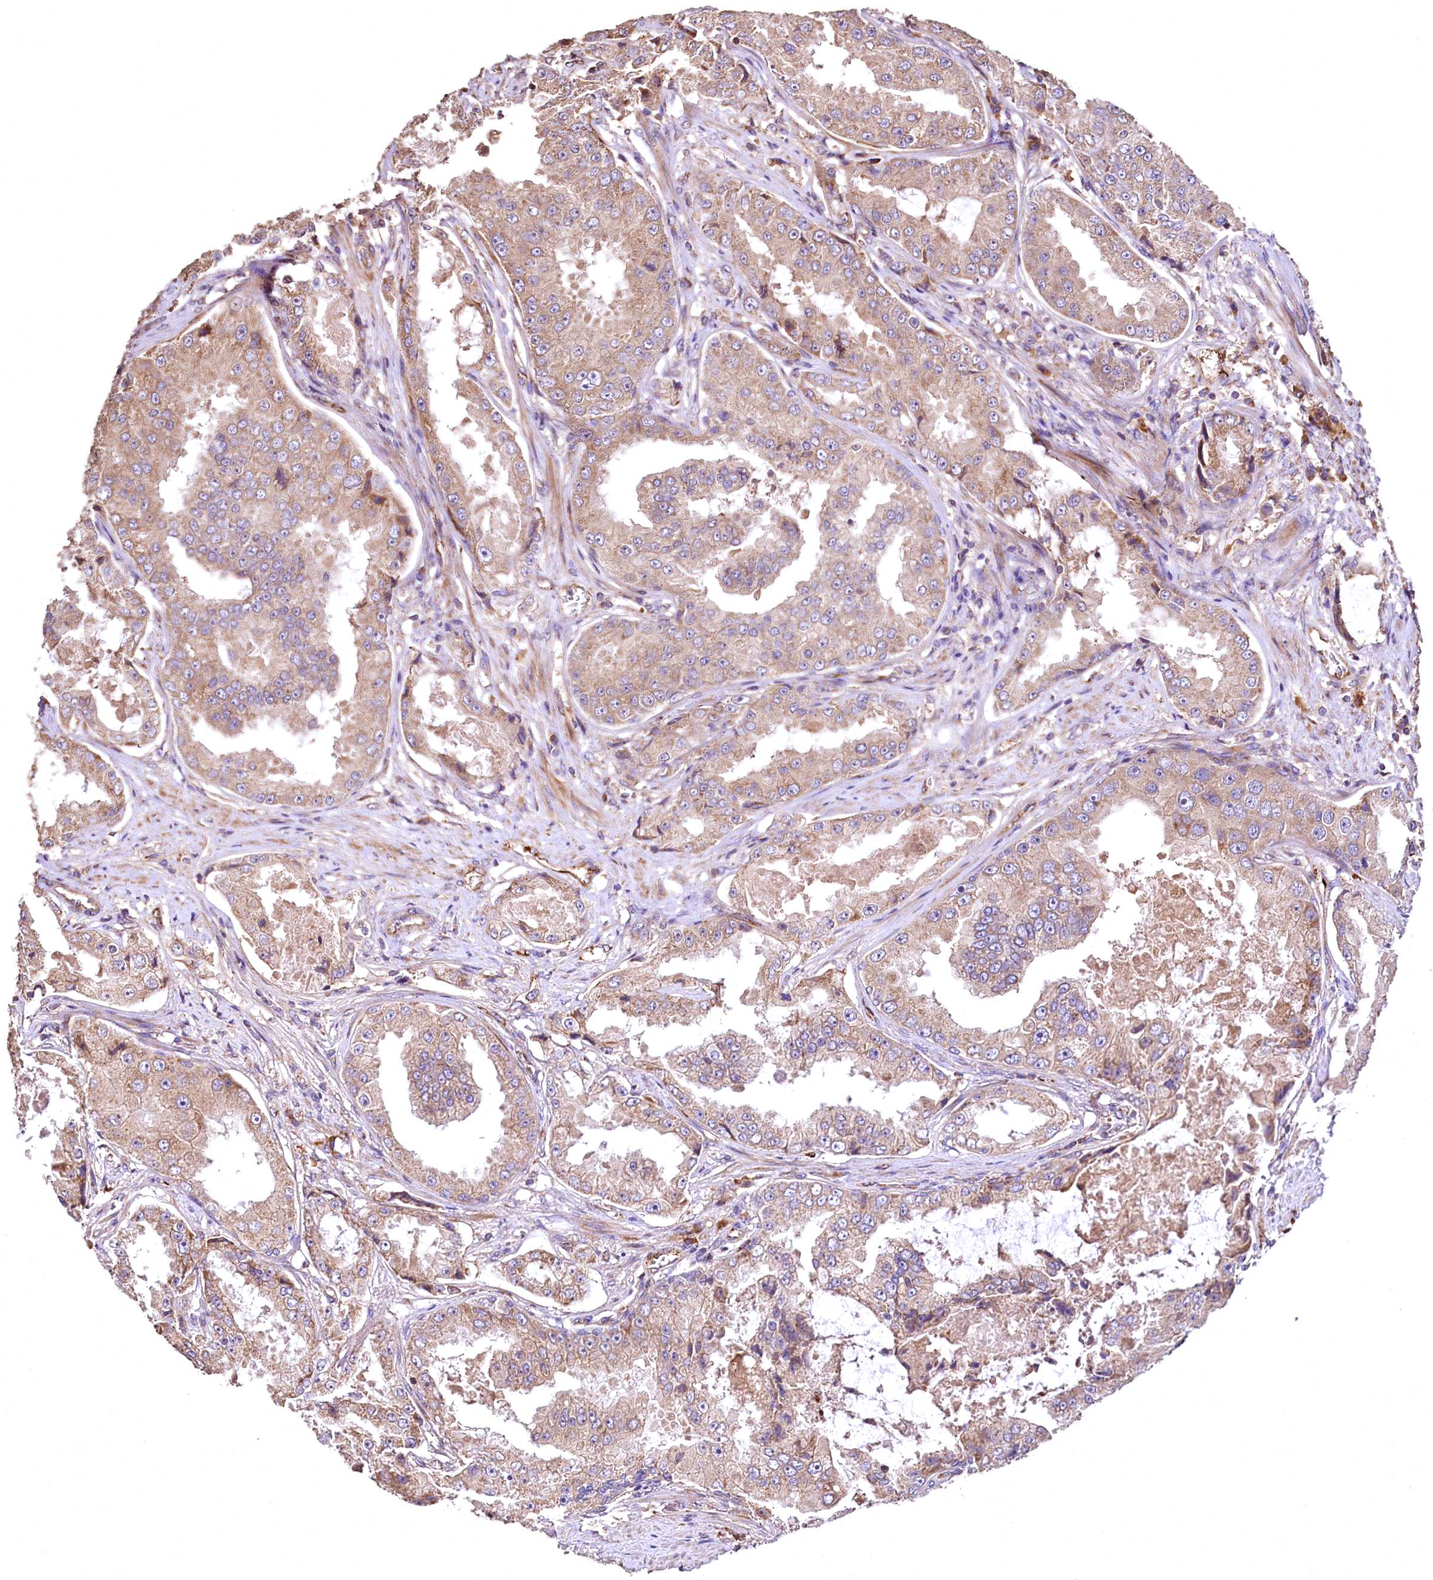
{"staining": {"intensity": "moderate", "quantity": ">75%", "location": "cytoplasmic/membranous"}, "tissue": "prostate cancer", "cell_type": "Tumor cells", "image_type": "cancer", "snomed": [{"axis": "morphology", "description": "Adenocarcinoma, High grade"}, {"axis": "topography", "description": "Prostate"}], "caption": "Protein staining of high-grade adenocarcinoma (prostate) tissue displays moderate cytoplasmic/membranous positivity in about >75% of tumor cells.", "gene": "RASSF1", "patient": {"sex": "male", "age": 73}}